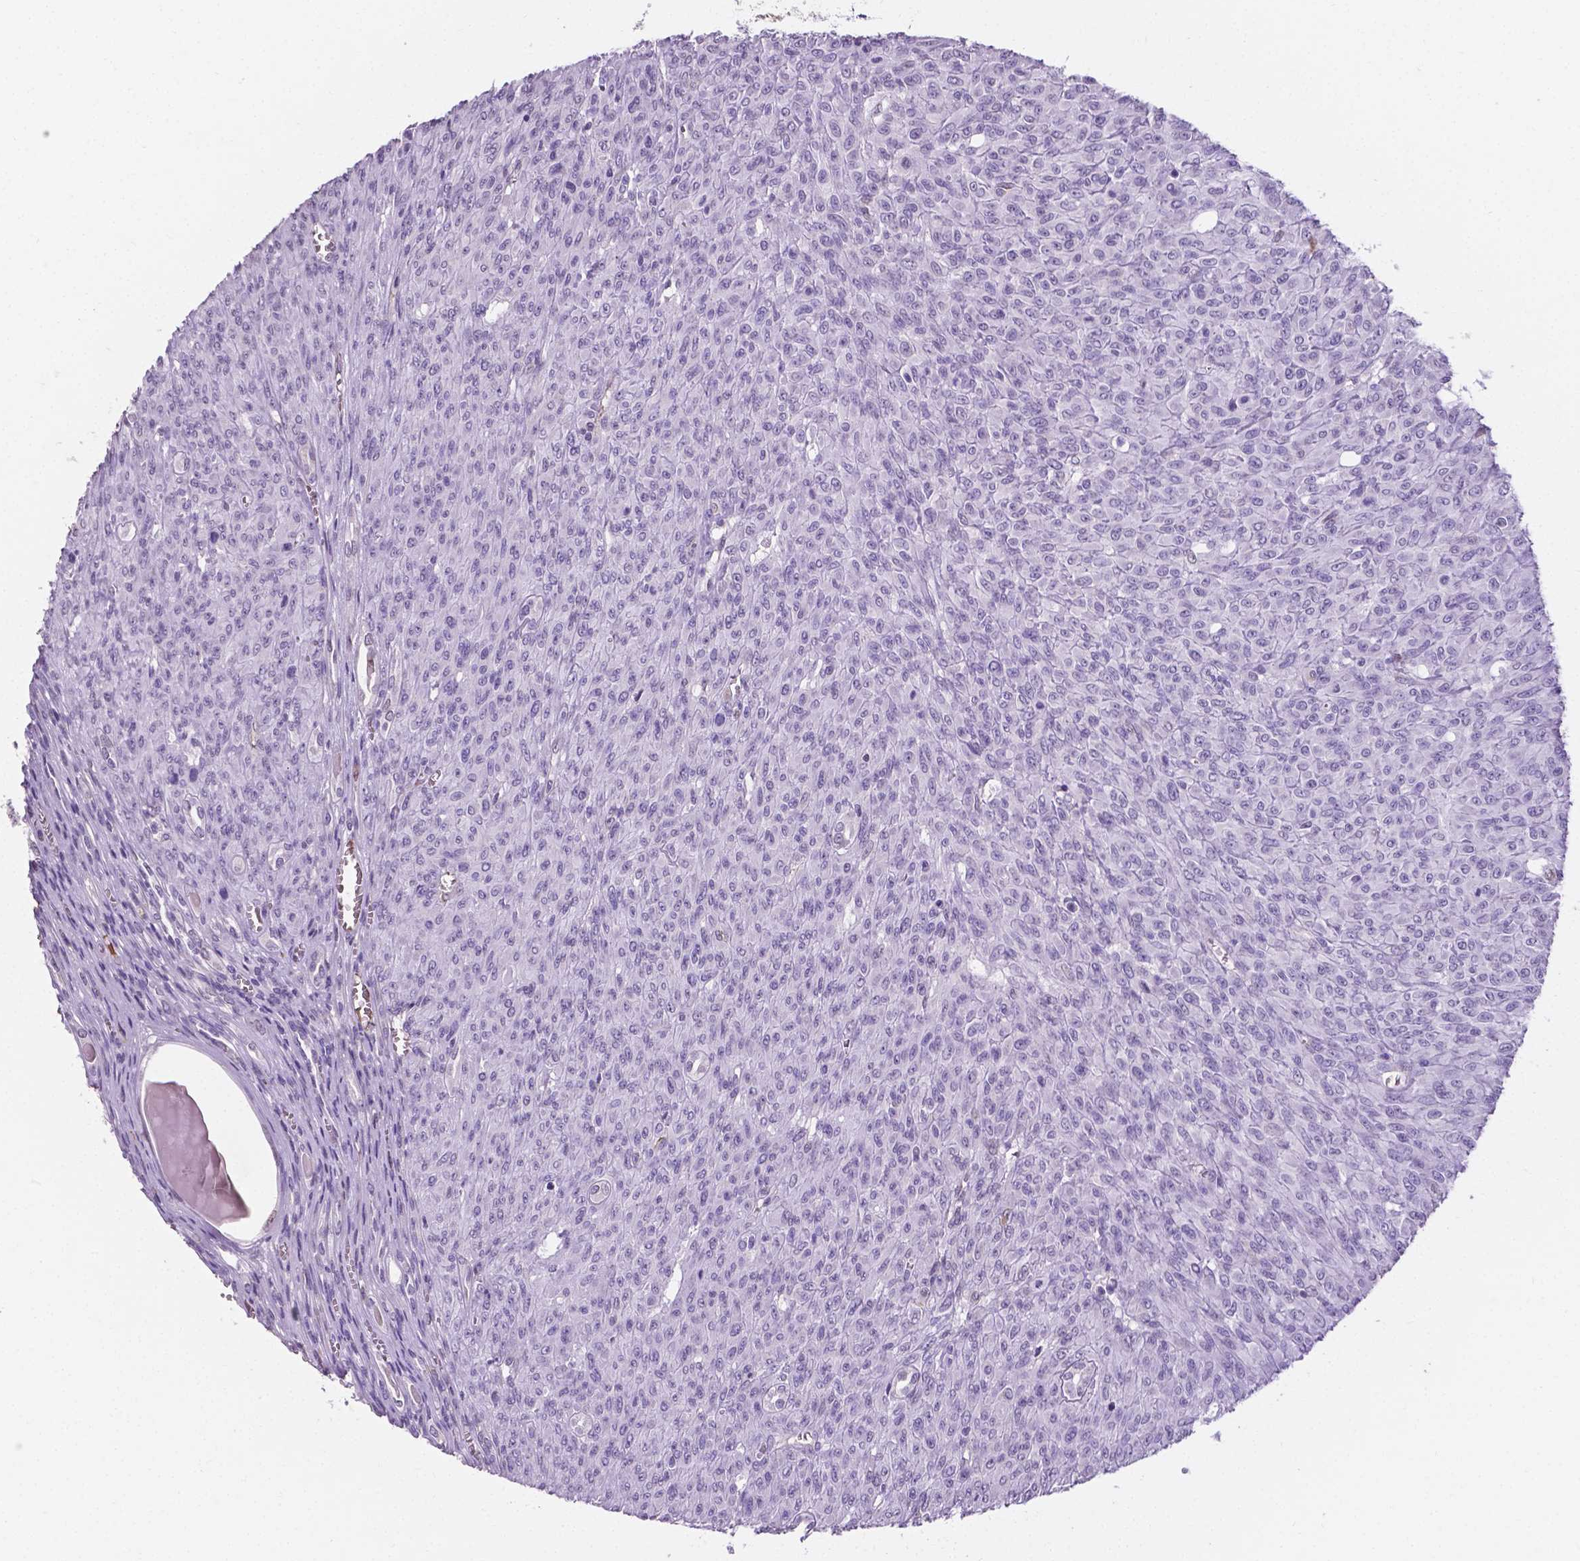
{"staining": {"intensity": "negative", "quantity": "none", "location": "none"}, "tissue": "renal cancer", "cell_type": "Tumor cells", "image_type": "cancer", "snomed": [{"axis": "morphology", "description": "Adenocarcinoma, NOS"}, {"axis": "topography", "description": "Kidney"}], "caption": "Adenocarcinoma (renal) was stained to show a protein in brown. There is no significant staining in tumor cells. The staining was performed using DAB to visualize the protein expression in brown, while the nuclei were stained in blue with hematoxylin (Magnification: 20x).", "gene": "APOE", "patient": {"sex": "male", "age": 58}}